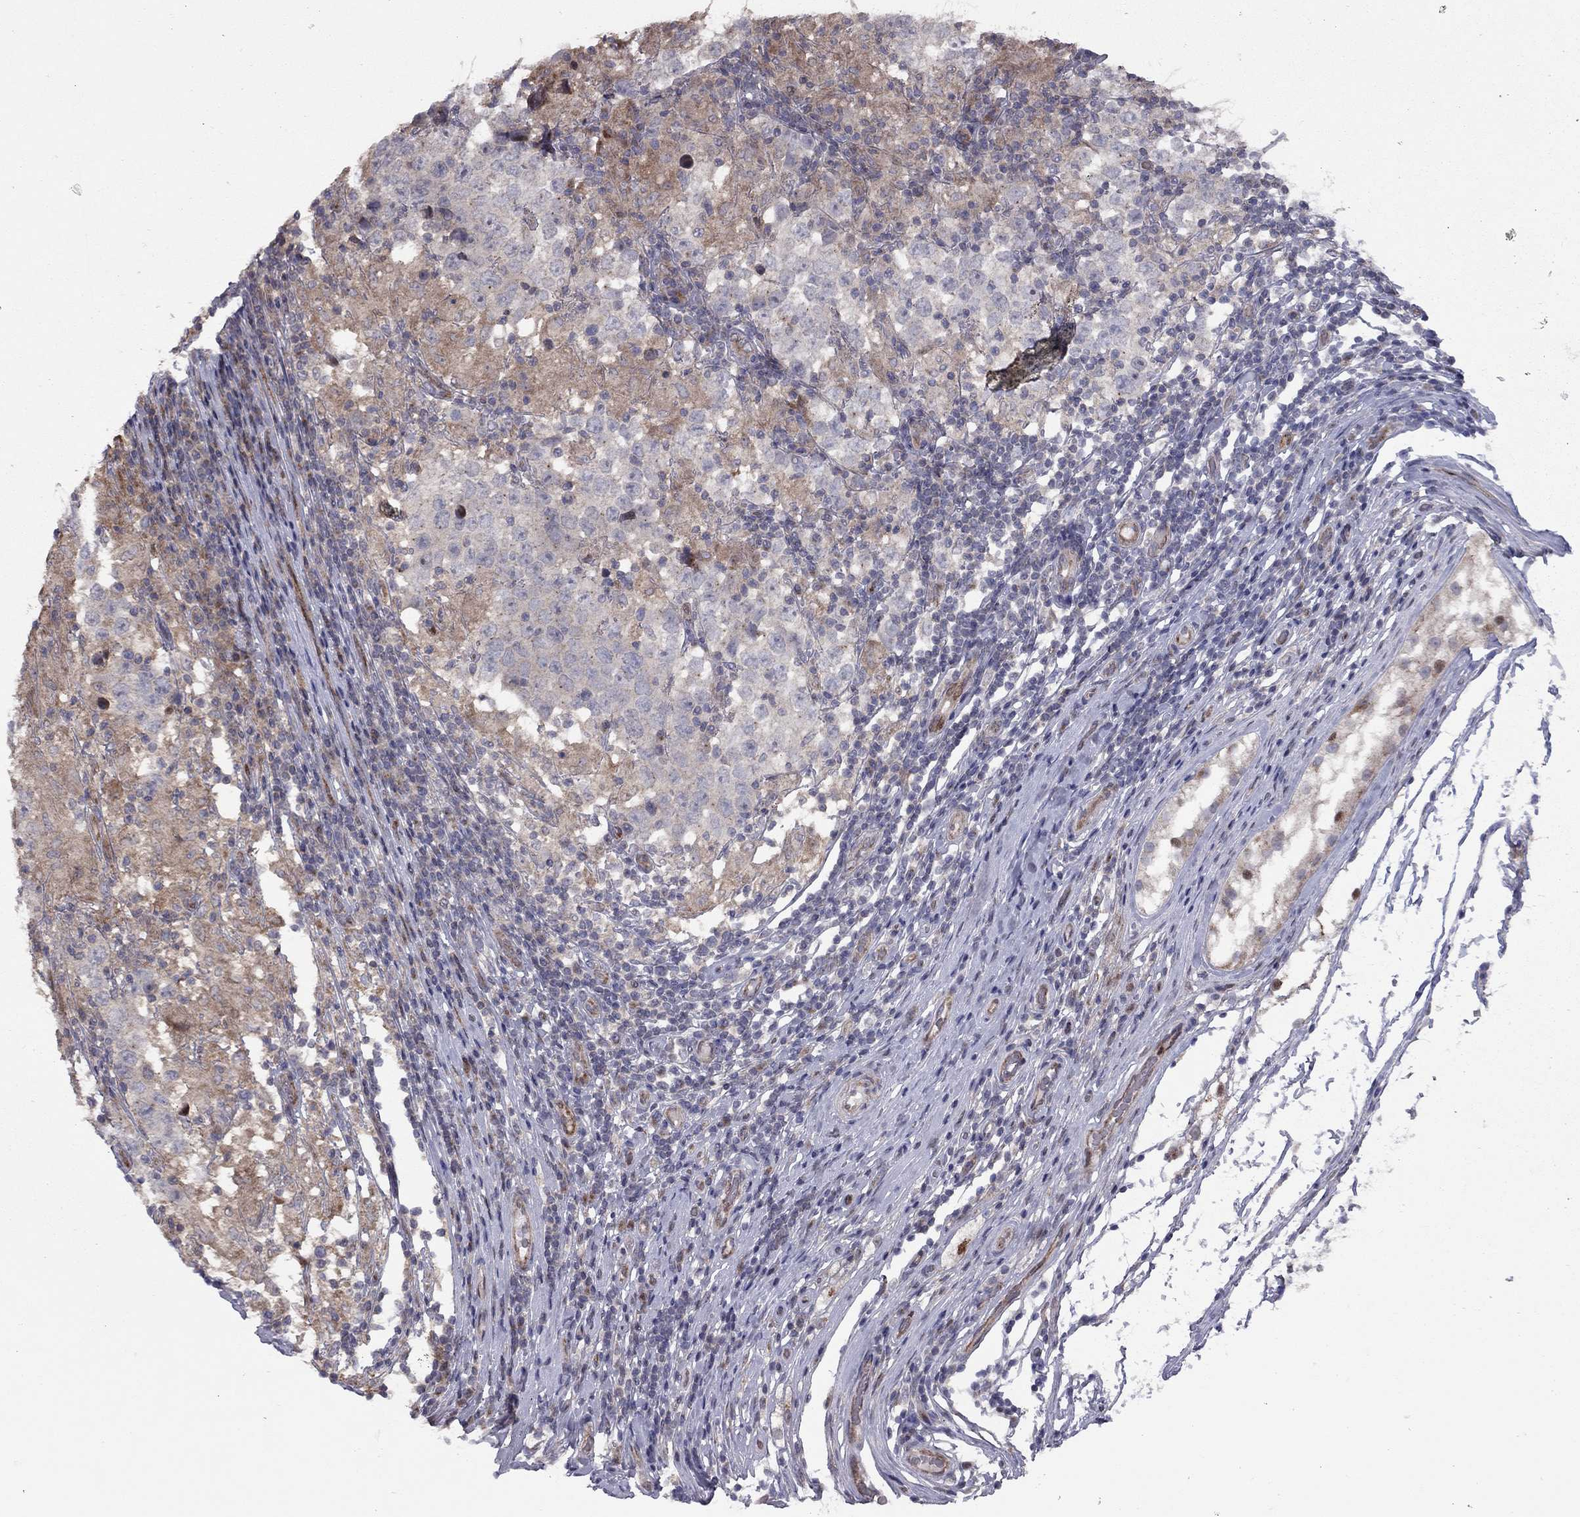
{"staining": {"intensity": "negative", "quantity": "none", "location": "none"}, "tissue": "testis cancer", "cell_type": "Tumor cells", "image_type": "cancer", "snomed": [{"axis": "morphology", "description": "Seminoma, NOS"}, {"axis": "morphology", "description": "Carcinoma, Embryonal, NOS"}, {"axis": "topography", "description": "Testis"}], "caption": "Tumor cells show no significant protein expression in testis embryonal carcinoma. (Brightfield microscopy of DAB IHC at high magnification).", "gene": "DUSP7", "patient": {"sex": "male", "age": 41}}